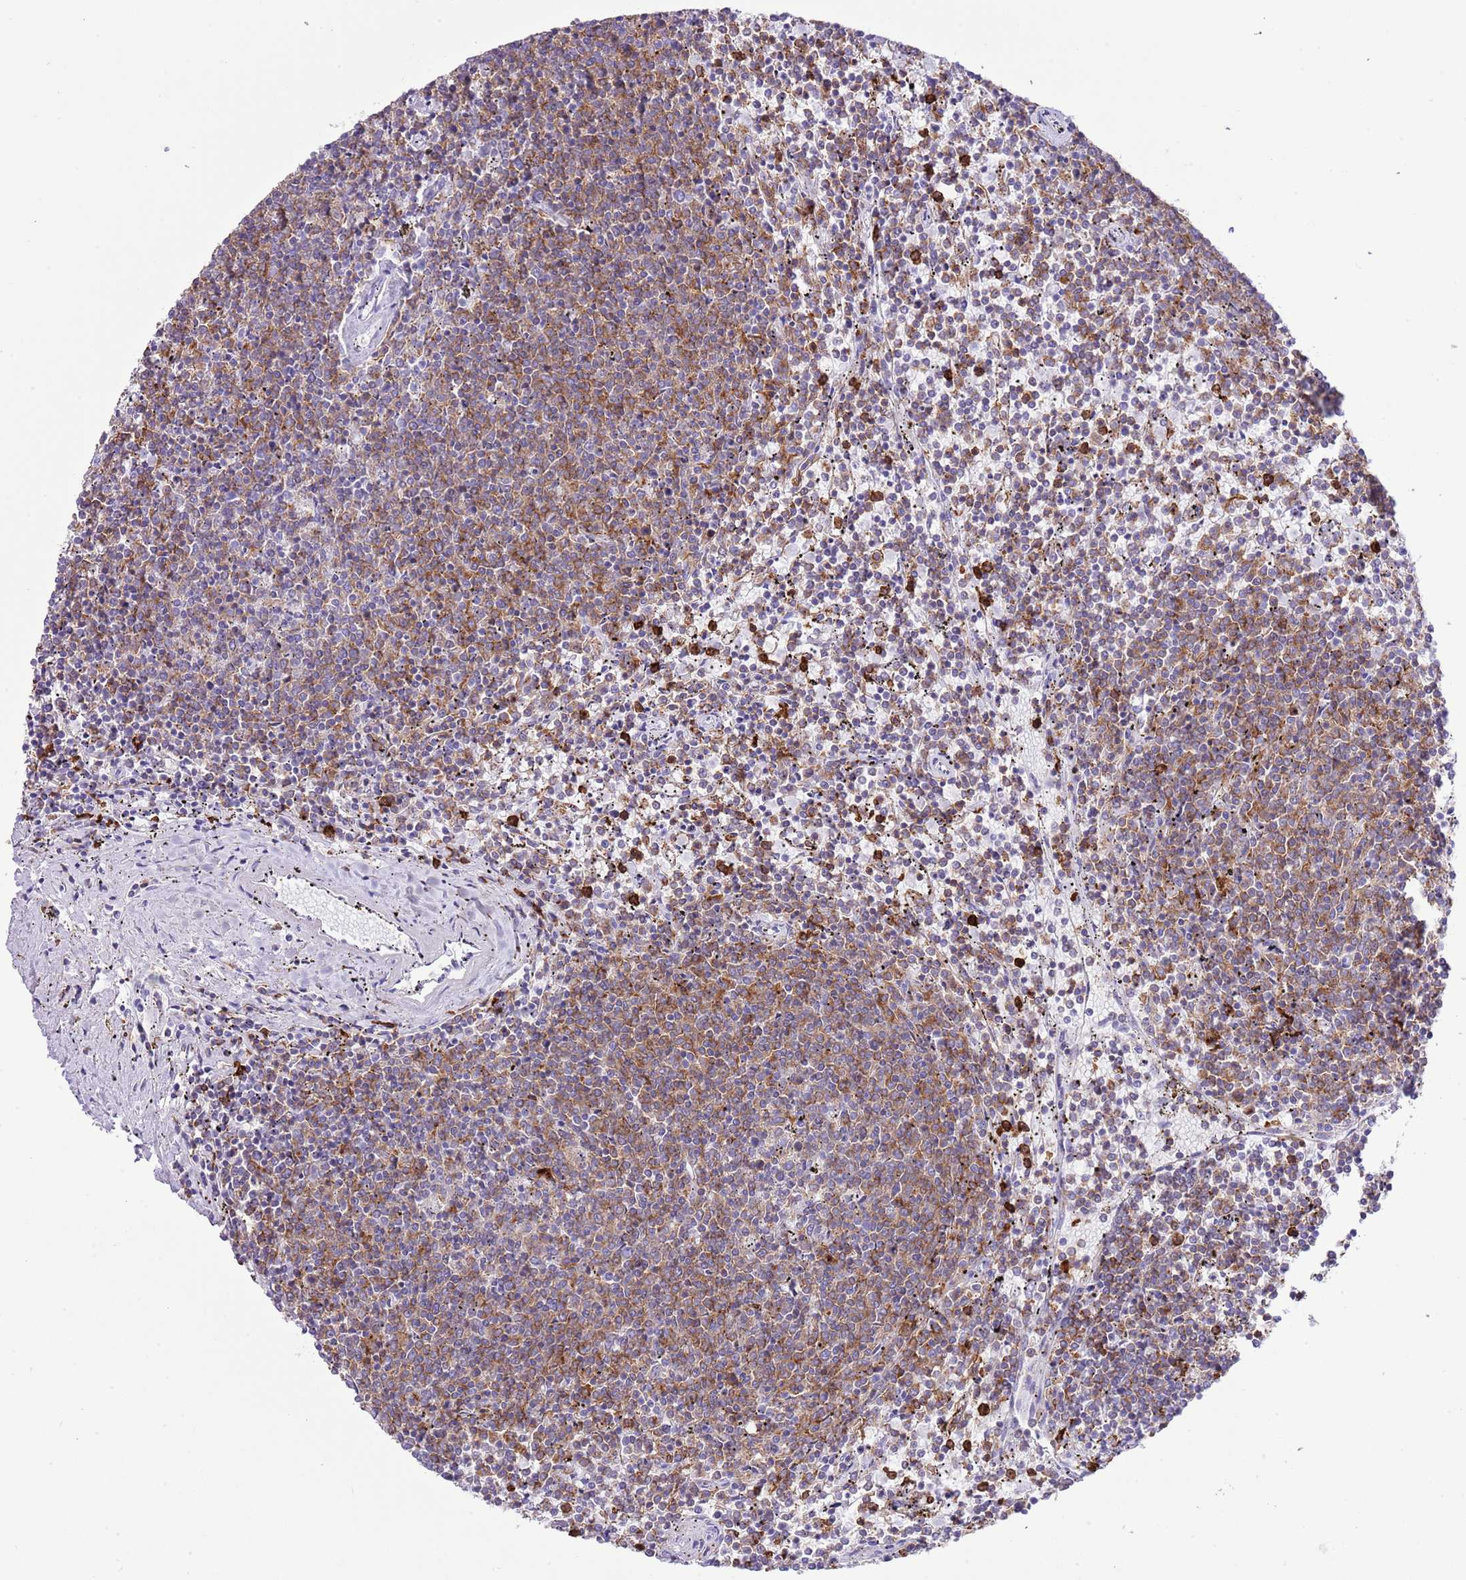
{"staining": {"intensity": "moderate", "quantity": "<25%", "location": "cytoplasmic/membranous"}, "tissue": "lymphoma", "cell_type": "Tumor cells", "image_type": "cancer", "snomed": [{"axis": "morphology", "description": "Malignant lymphoma, non-Hodgkin's type, Low grade"}, {"axis": "topography", "description": "Spleen"}], "caption": "Immunohistochemistry histopathology image of malignant lymphoma, non-Hodgkin's type (low-grade) stained for a protein (brown), which reveals low levels of moderate cytoplasmic/membranous positivity in about <25% of tumor cells.", "gene": "EFHD2", "patient": {"sex": "female", "age": 50}}